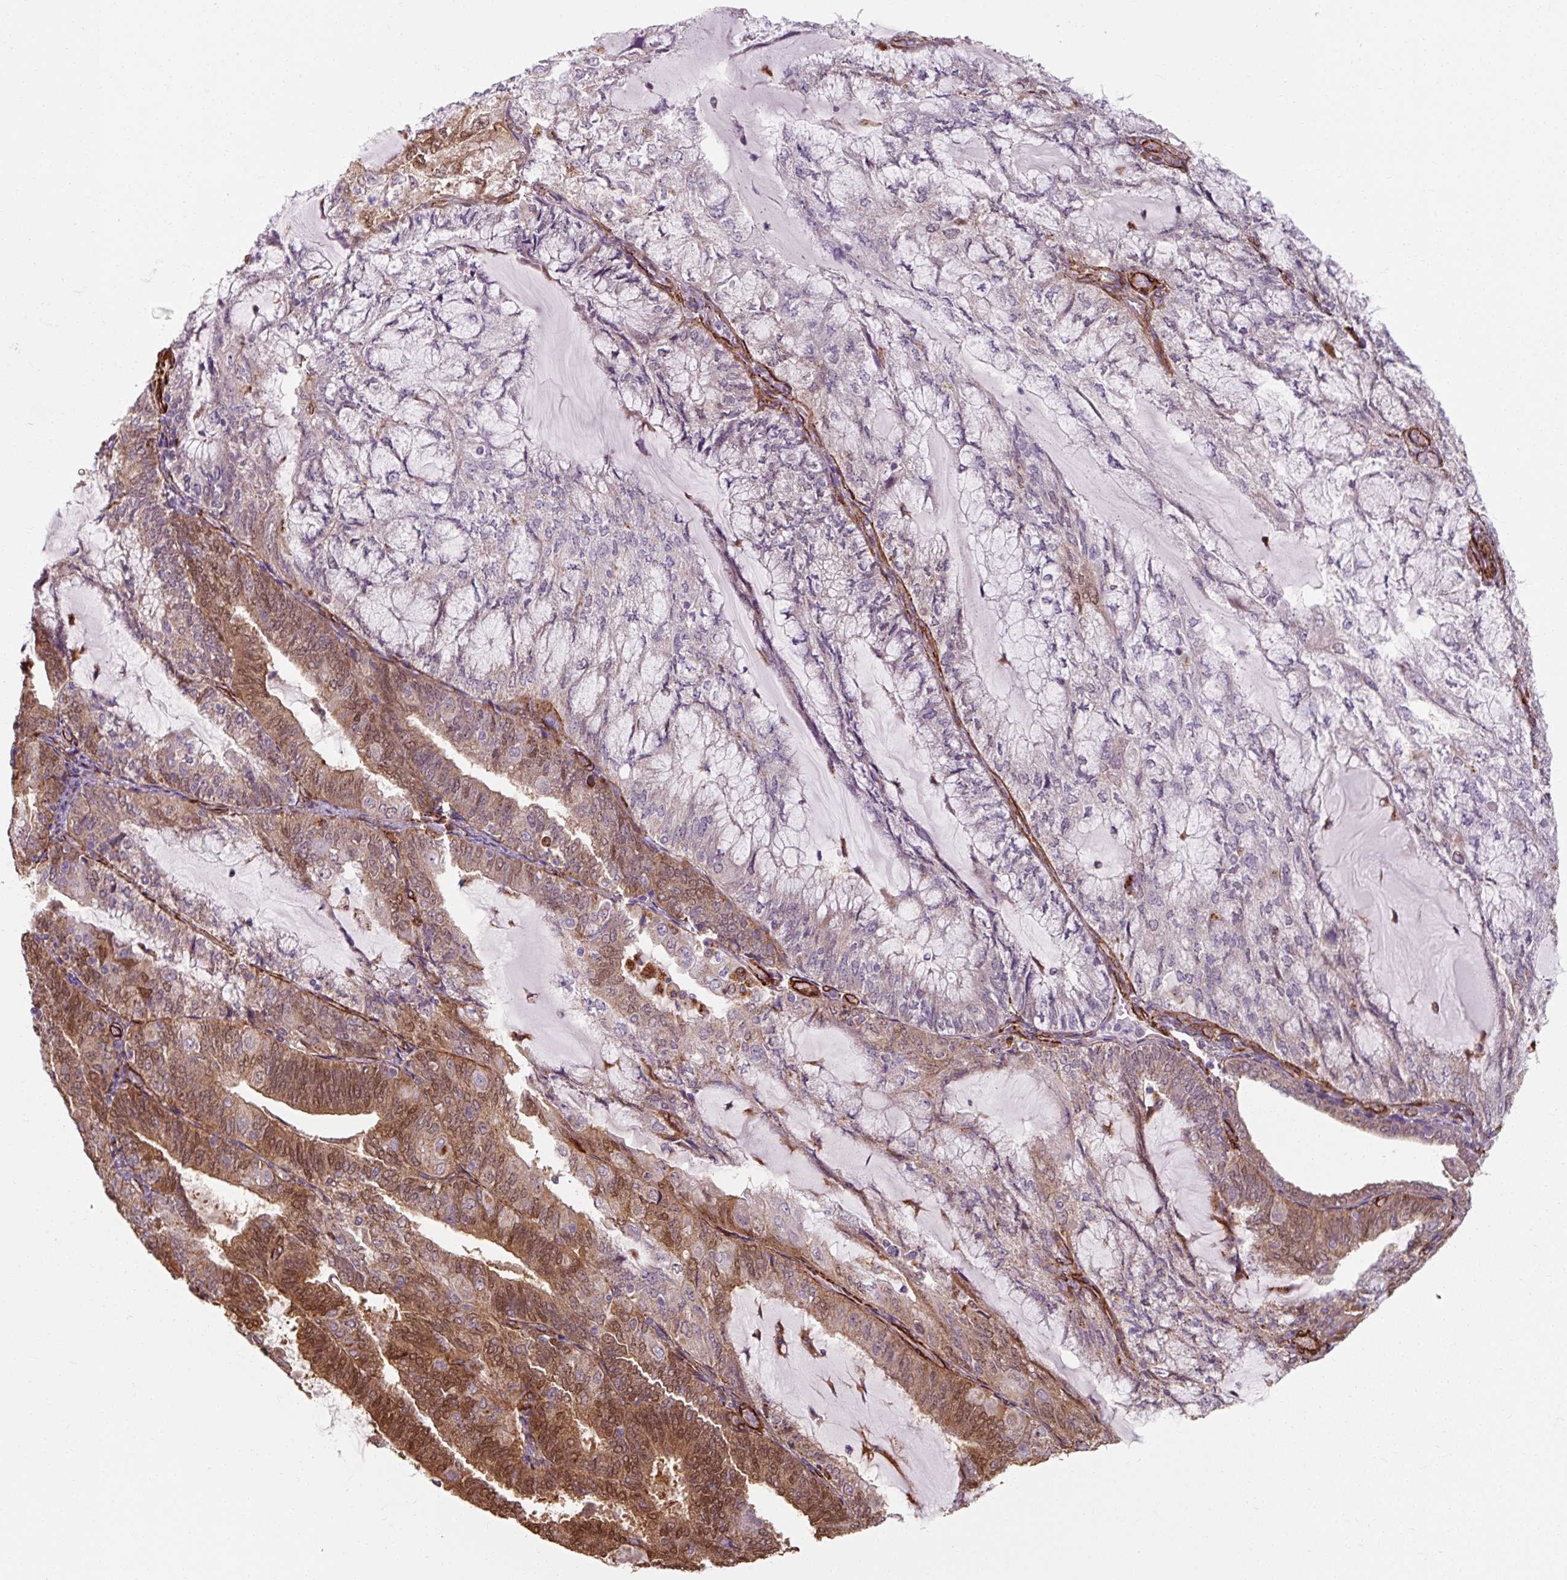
{"staining": {"intensity": "moderate", "quantity": "<25%", "location": "cytoplasmic/membranous,nuclear"}, "tissue": "endometrial cancer", "cell_type": "Tumor cells", "image_type": "cancer", "snomed": [{"axis": "morphology", "description": "Adenocarcinoma, NOS"}, {"axis": "topography", "description": "Endometrium"}], "caption": "Moderate cytoplasmic/membranous and nuclear positivity for a protein is seen in about <25% of tumor cells of endometrial adenocarcinoma using immunohistochemistry (IHC).", "gene": "MRPS5", "patient": {"sex": "female", "age": 81}}